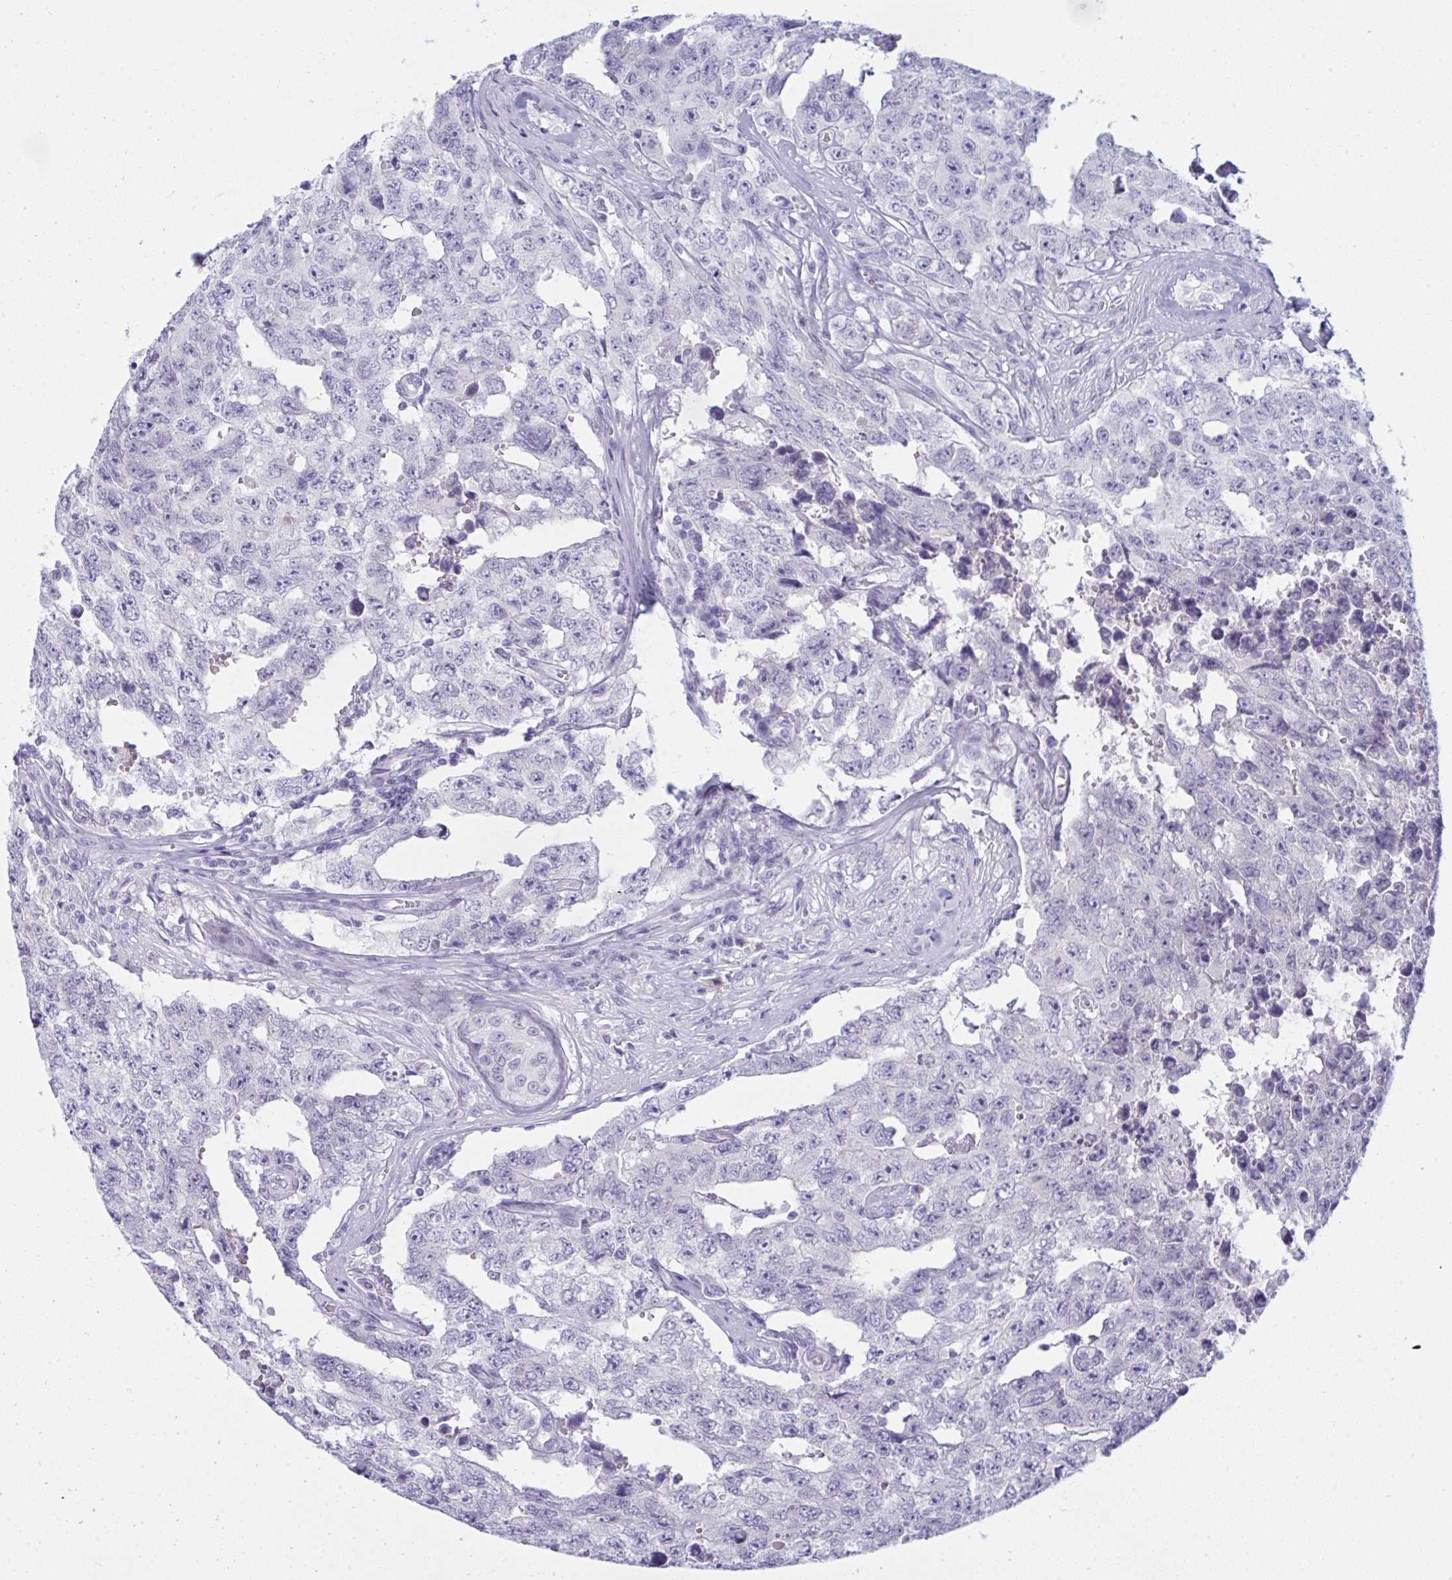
{"staining": {"intensity": "negative", "quantity": "none", "location": "none"}, "tissue": "testis cancer", "cell_type": "Tumor cells", "image_type": "cancer", "snomed": [{"axis": "morphology", "description": "Normal tissue, NOS"}, {"axis": "morphology", "description": "Carcinoma, Embryonal, NOS"}, {"axis": "topography", "description": "Testis"}, {"axis": "topography", "description": "Epididymis"}], "caption": "Image shows no protein staining in tumor cells of testis embryonal carcinoma tissue.", "gene": "PRDM9", "patient": {"sex": "male", "age": 25}}